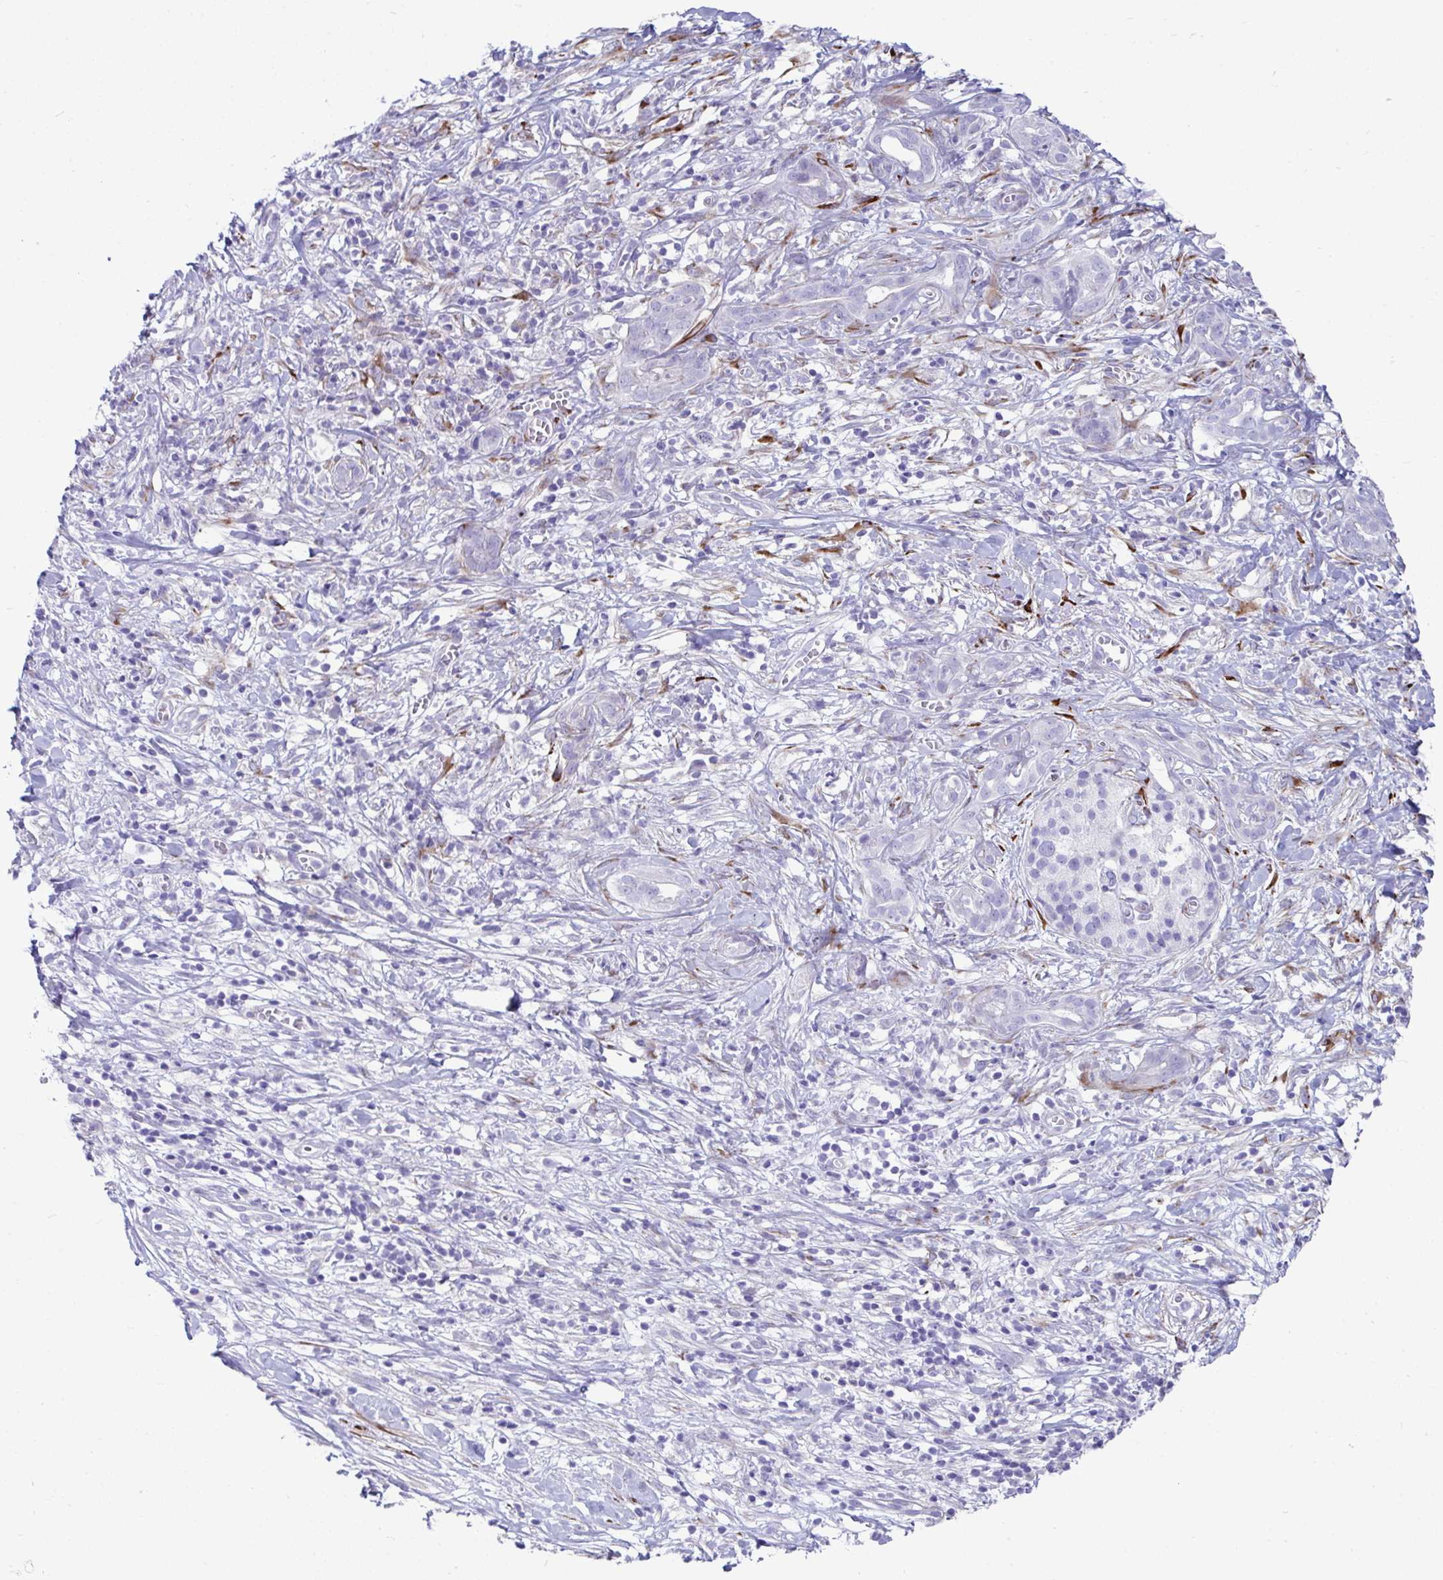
{"staining": {"intensity": "negative", "quantity": "none", "location": "none"}, "tissue": "pancreatic cancer", "cell_type": "Tumor cells", "image_type": "cancer", "snomed": [{"axis": "morphology", "description": "Adenocarcinoma, NOS"}, {"axis": "topography", "description": "Pancreas"}], "caption": "This is an immunohistochemistry image of pancreatic adenocarcinoma. There is no staining in tumor cells.", "gene": "GRXCR2", "patient": {"sex": "male", "age": 61}}